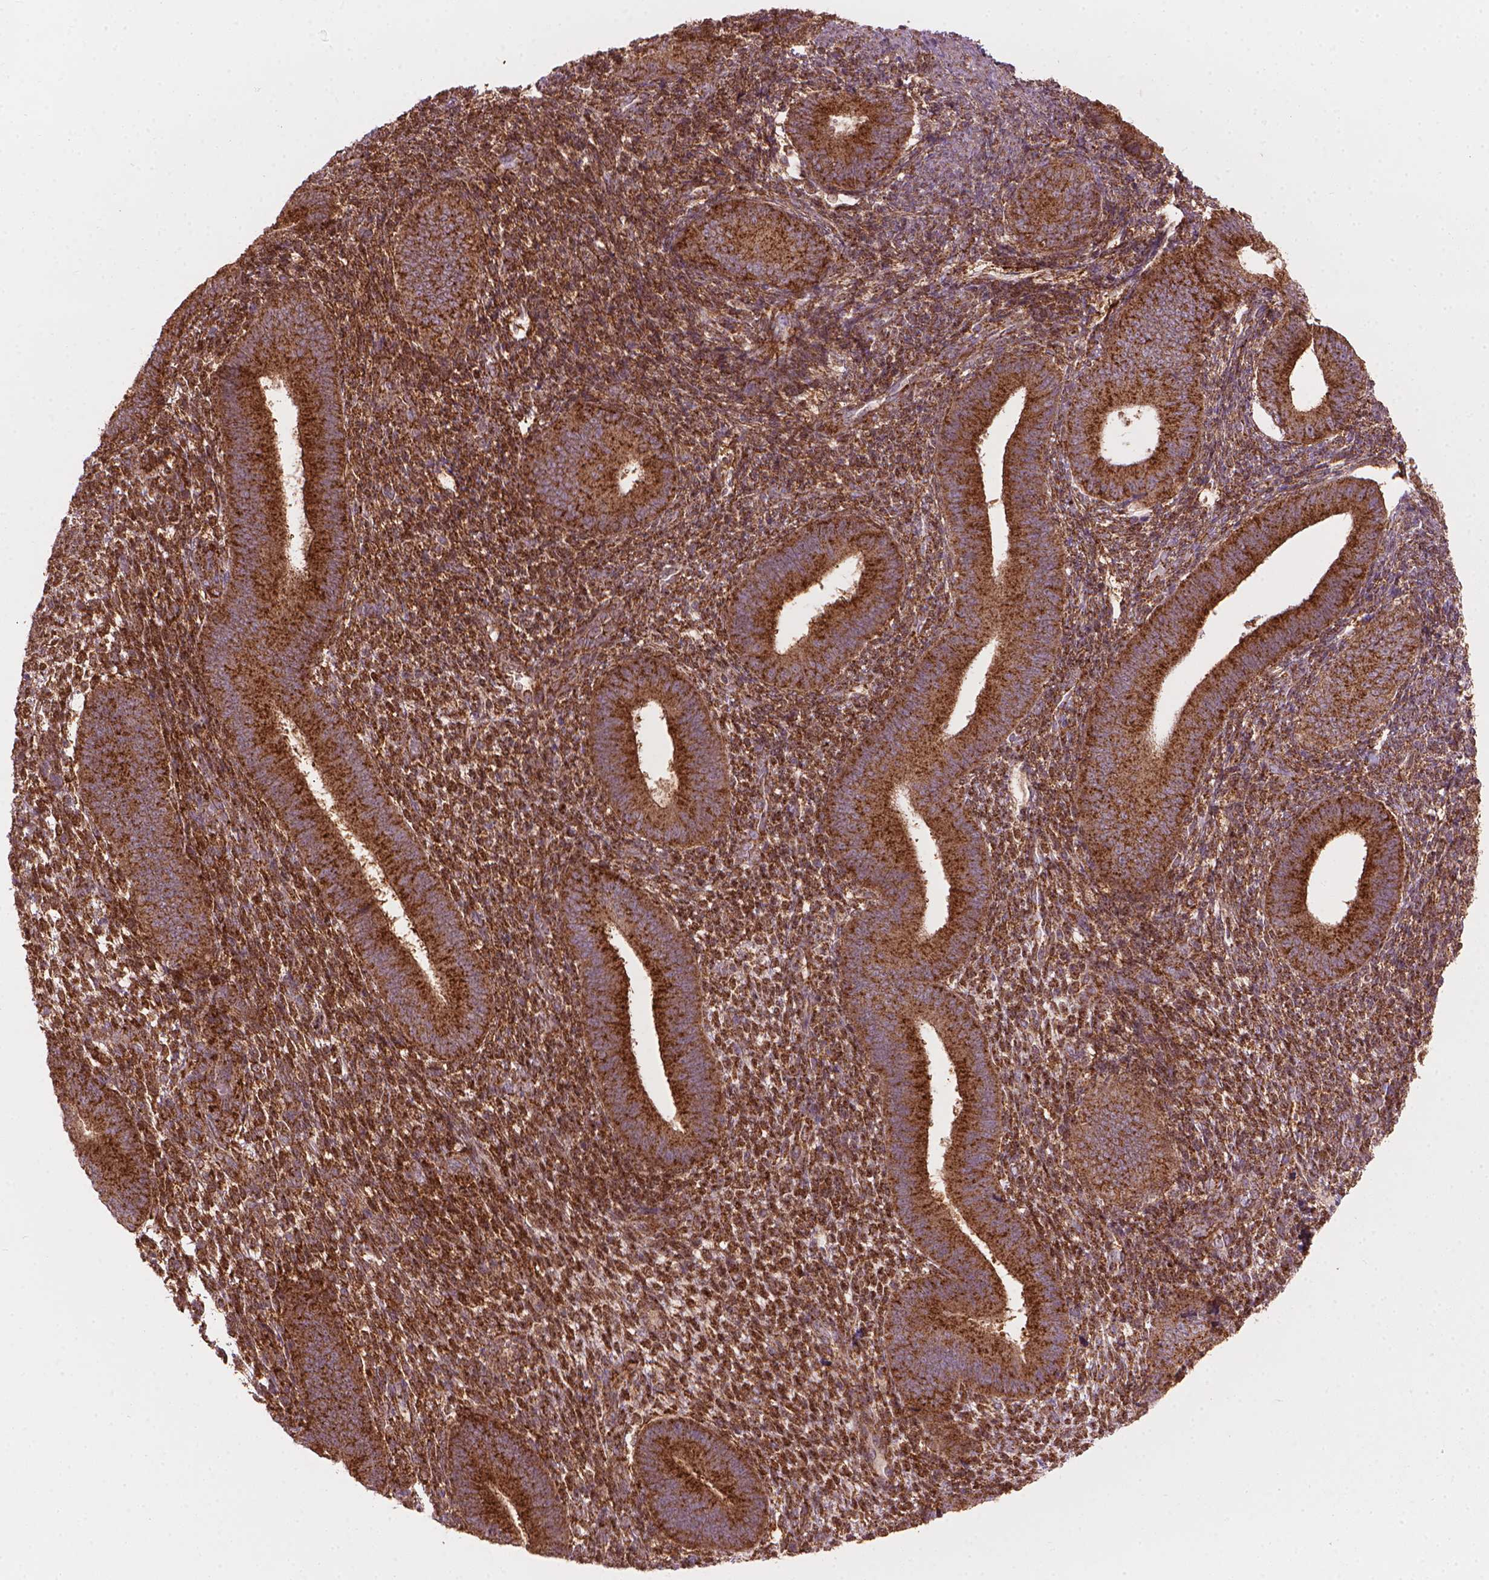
{"staining": {"intensity": "moderate", "quantity": ">75%", "location": "cytoplasmic/membranous"}, "tissue": "endometrium", "cell_type": "Cells in endometrial stroma", "image_type": "normal", "snomed": [{"axis": "morphology", "description": "Normal tissue, NOS"}, {"axis": "topography", "description": "Endometrium"}], "caption": "Moderate cytoplasmic/membranous staining is seen in approximately >75% of cells in endometrial stroma in unremarkable endometrium. The staining was performed using DAB to visualize the protein expression in brown, while the nuclei were stained in blue with hematoxylin (Magnification: 20x).", "gene": "VARS2", "patient": {"sex": "female", "age": 39}}